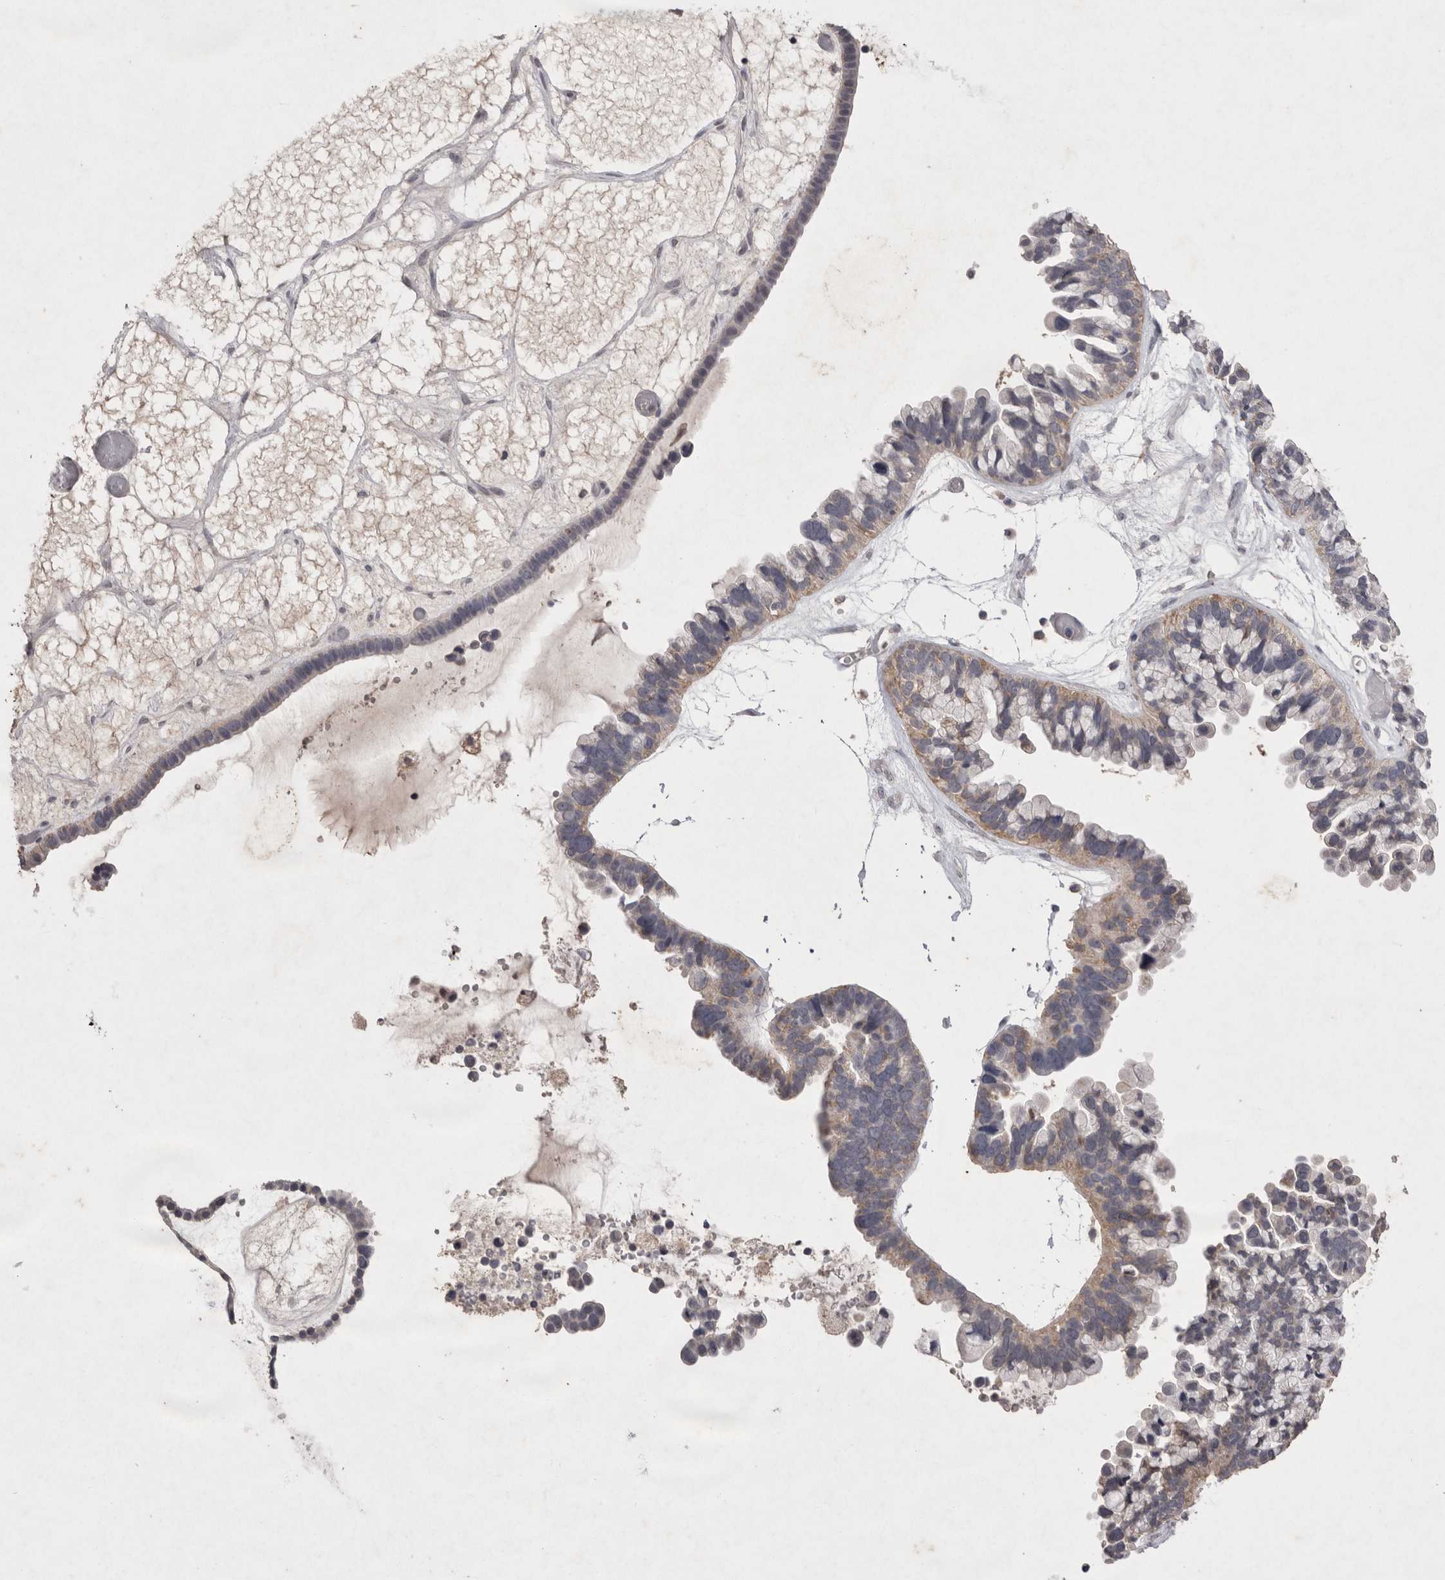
{"staining": {"intensity": "moderate", "quantity": "<25%", "location": "cytoplasmic/membranous"}, "tissue": "ovarian cancer", "cell_type": "Tumor cells", "image_type": "cancer", "snomed": [{"axis": "morphology", "description": "Cystadenocarcinoma, serous, NOS"}, {"axis": "topography", "description": "Ovary"}], "caption": "Immunohistochemistry histopathology image of human ovarian cancer stained for a protein (brown), which demonstrates low levels of moderate cytoplasmic/membranous expression in about <25% of tumor cells.", "gene": "APLNR", "patient": {"sex": "female", "age": 56}}